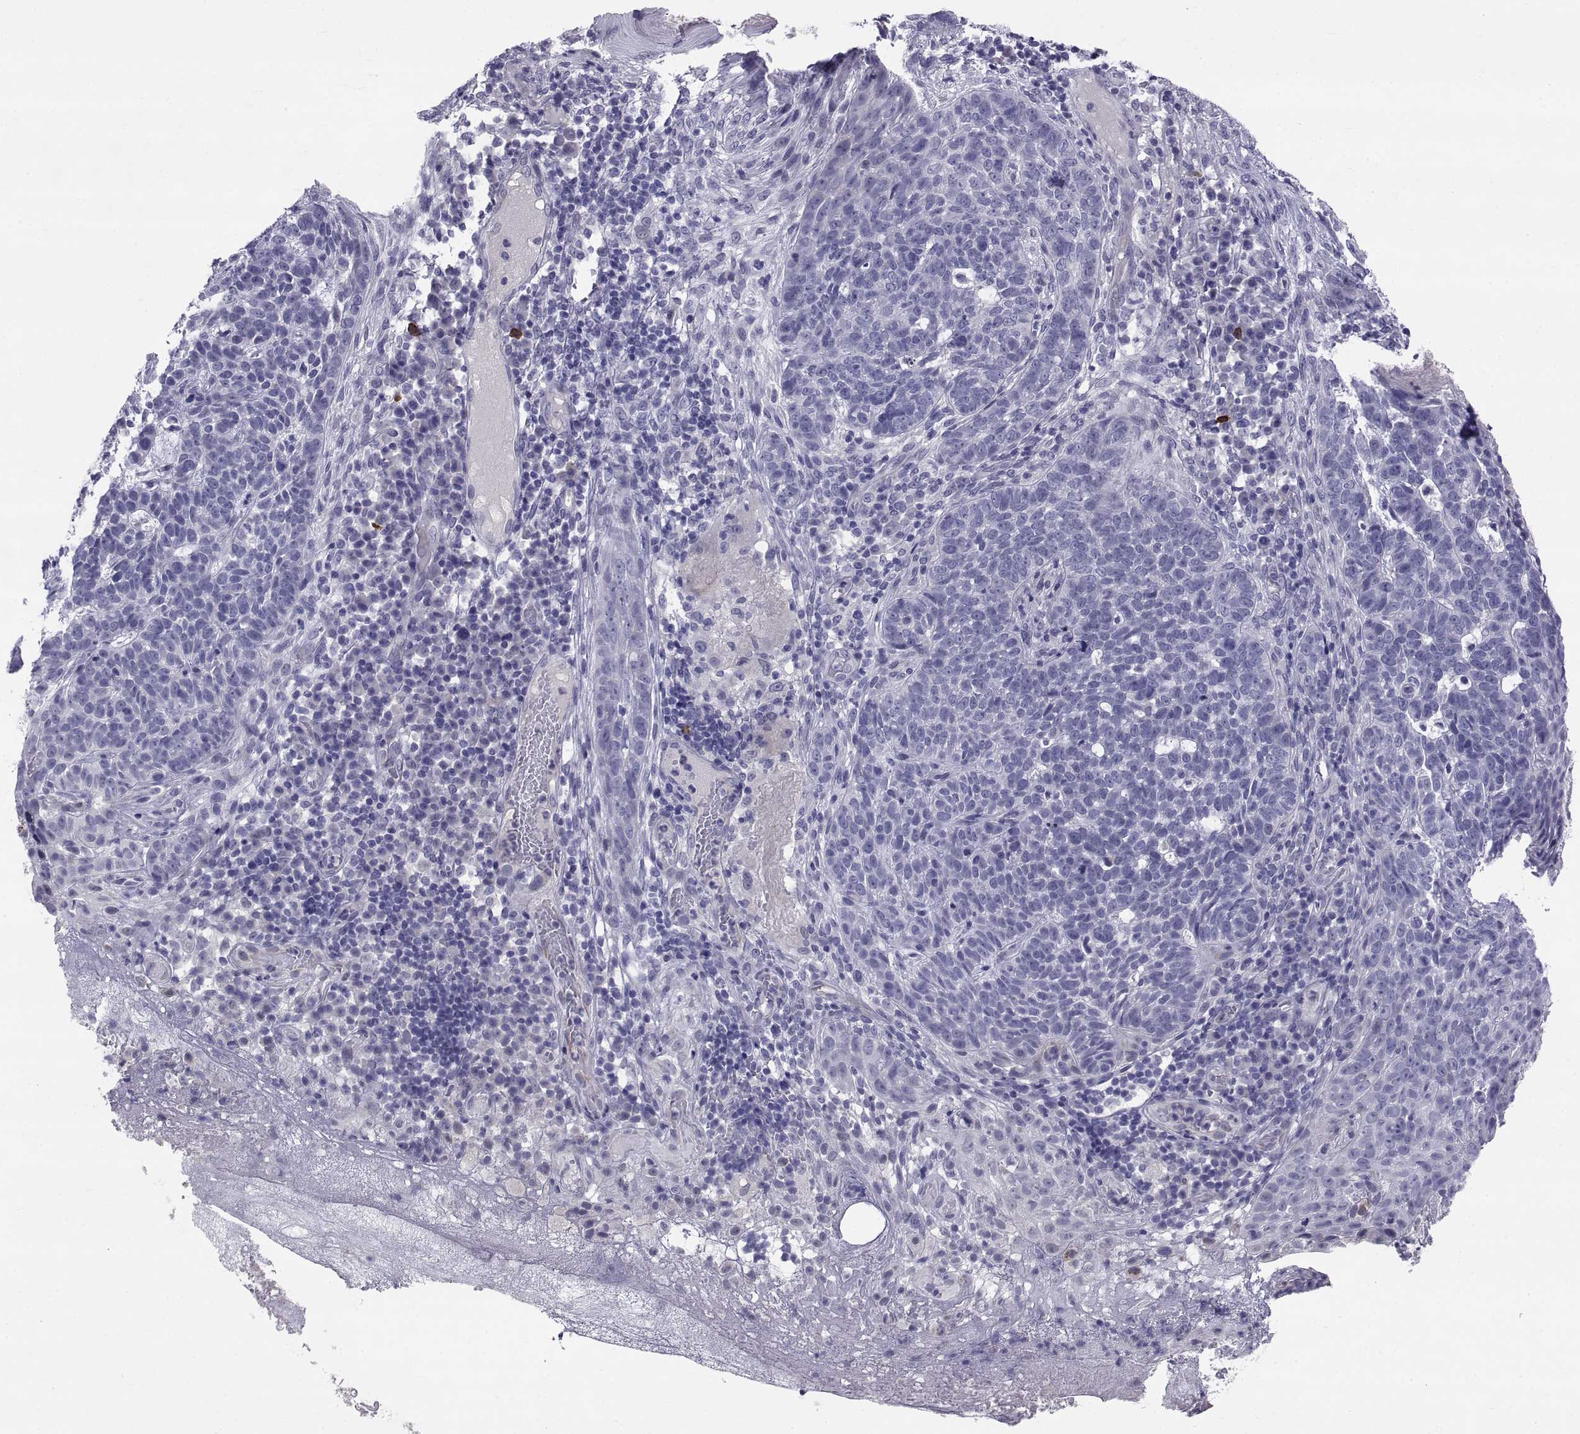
{"staining": {"intensity": "negative", "quantity": "none", "location": "none"}, "tissue": "skin cancer", "cell_type": "Tumor cells", "image_type": "cancer", "snomed": [{"axis": "morphology", "description": "Basal cell carcinoma"}, {"axis": "topography", "description": "Skin"}], "caption": "This is an immunohistochemistry histopathology image of human skin cancer (basal cell carcinoma). There is no expression in tumor cells.", "gene": "TEX13A", "patient": {"sex": "female", "age": 69}}